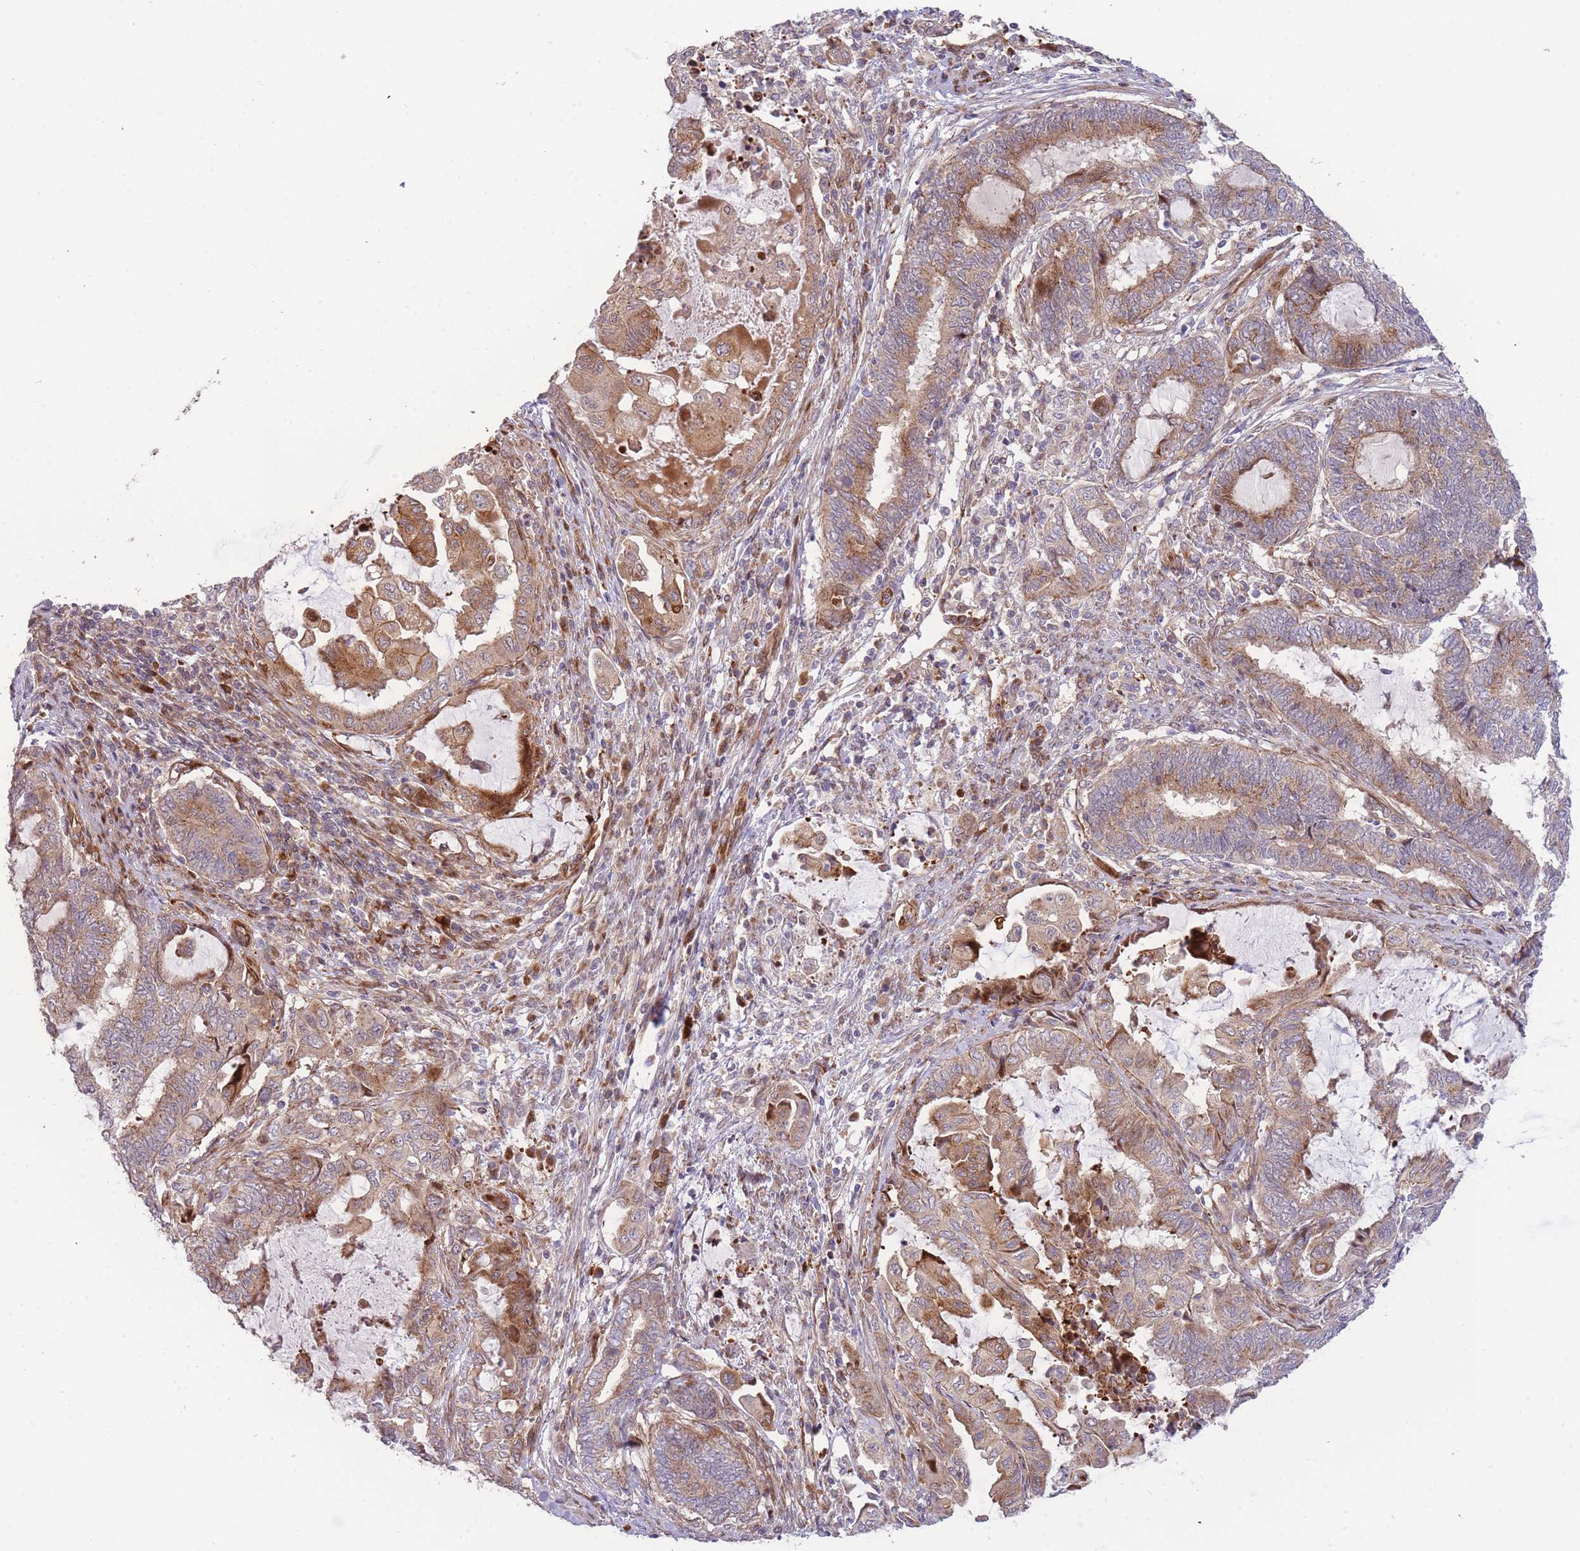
{"staining": {"intensity": "moderate", "quantity": ">75%", "location": "cytoplasmic/membranous"}, "tissue": "endometrial cancer", "cell_type": "Tumor cells", "image_type": "cancer", "snomed": [{"axis": "morphology", "description": "Adenocarcinoma, NOS"}, {"axis": "topography", "description": "Uterus"}, {"axis": "topography", "description": "Endometrium"}], "caption": "Immunohistochemical staining of endometrial cancer (adenocarcinoma) demonstrates moderate cytoplasmic/membranous protein staining in approximately >75% of tumor cells. Nuclei are stained in blue.", "gene": "ATP5MC2", "patient": {"sex": "female", "age": 70}}